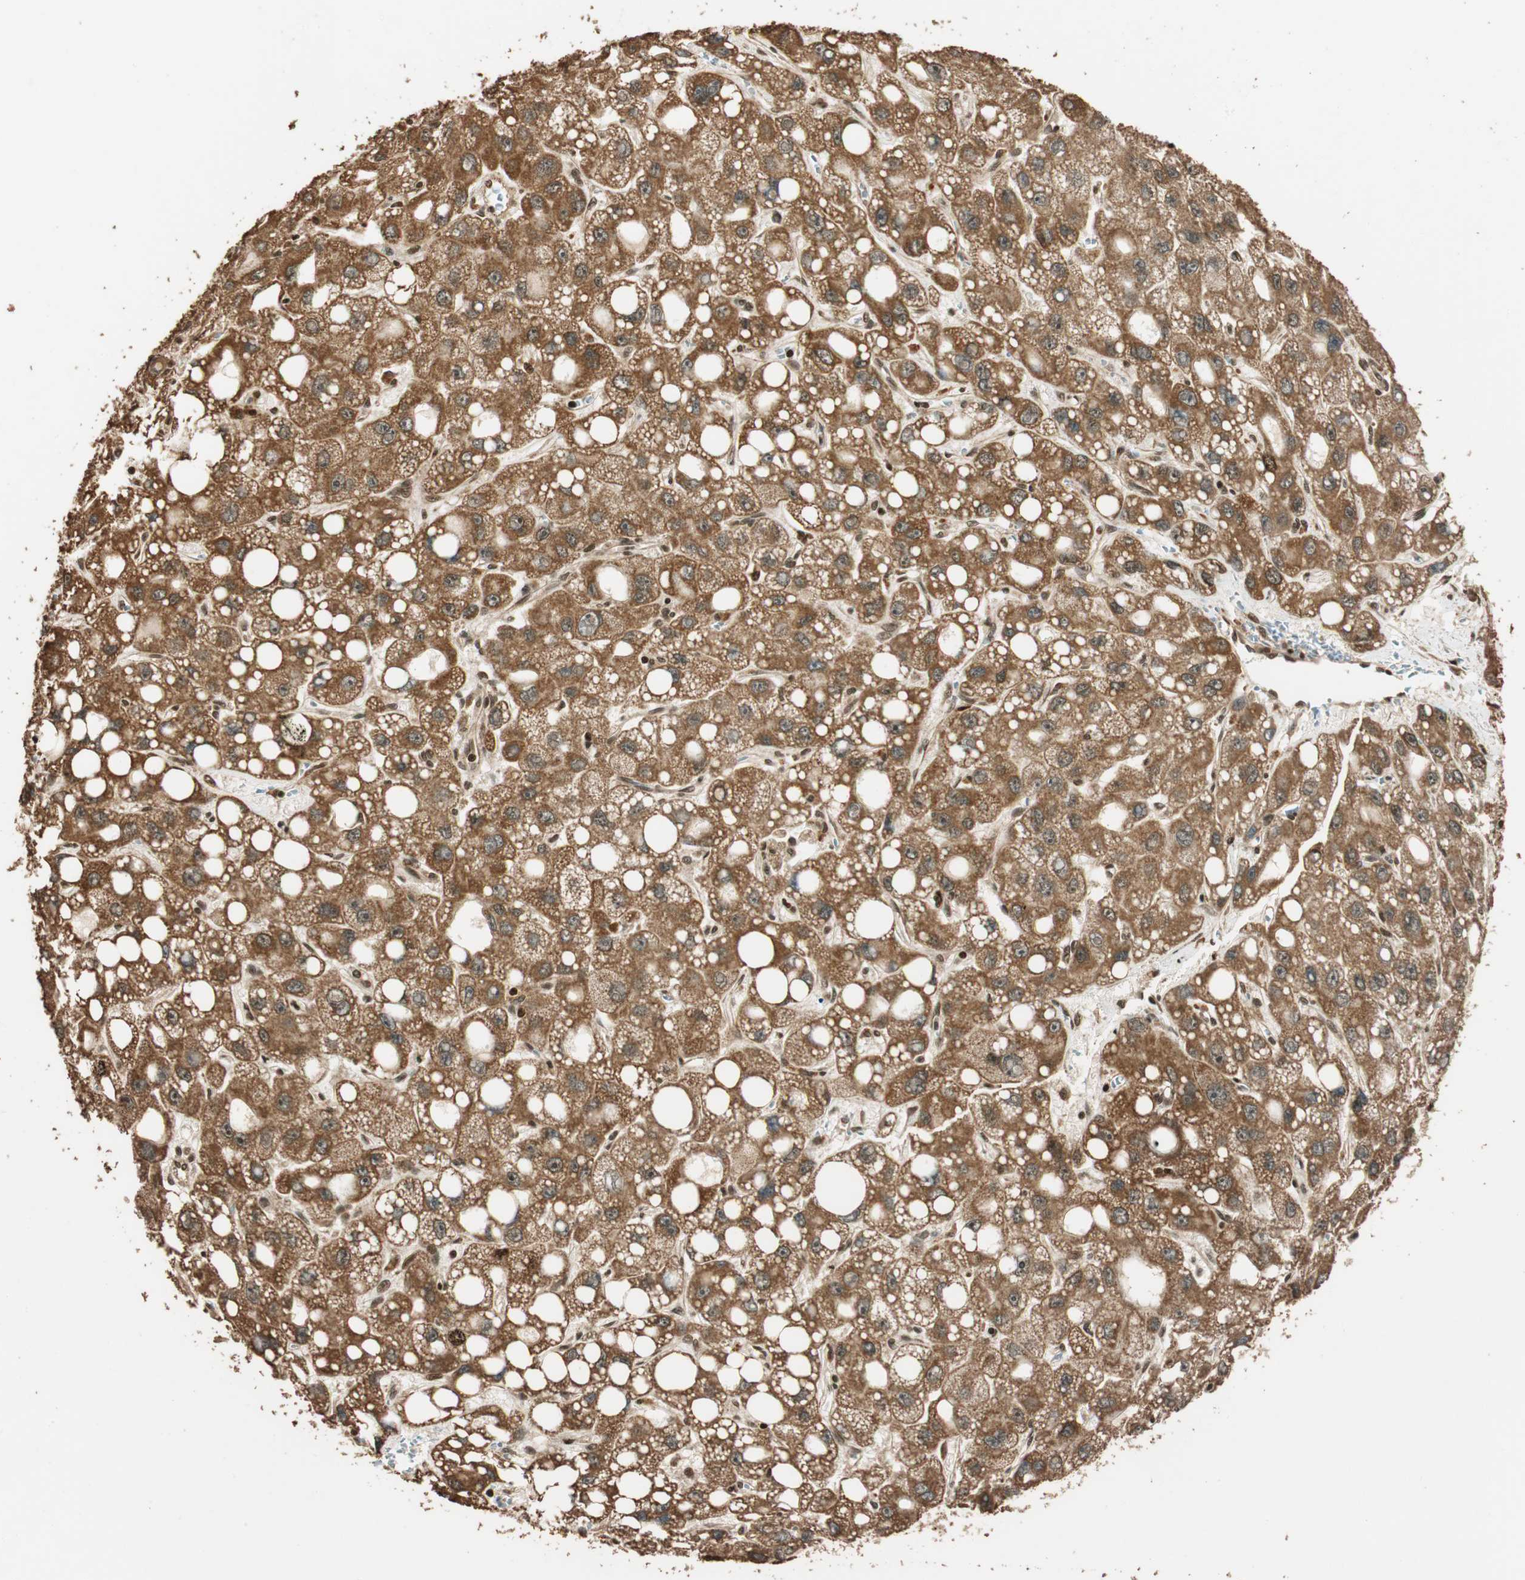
{"staining": {"intensity": "strong", "quantity": ">75%", "location": "cytoplasmic/membranous"}, "tissue": "liver cancer", "cell_type": "Tumor cells", "image_type": "cancer", "snomed": [{"axis": "morphology", "description": "Carcinoma, Hepatocellular, NOS"}, {"axis": "topography", "description": "Liver"}], "caption": "Liver cancer tissue demonstrates strong cytoplasmic/membranous positivity in approximately >75% of tumor cells, visualized by immunohistochemistry.", "gene": "ALKBH5", "patient": {"sex": "male", "age": 55}}